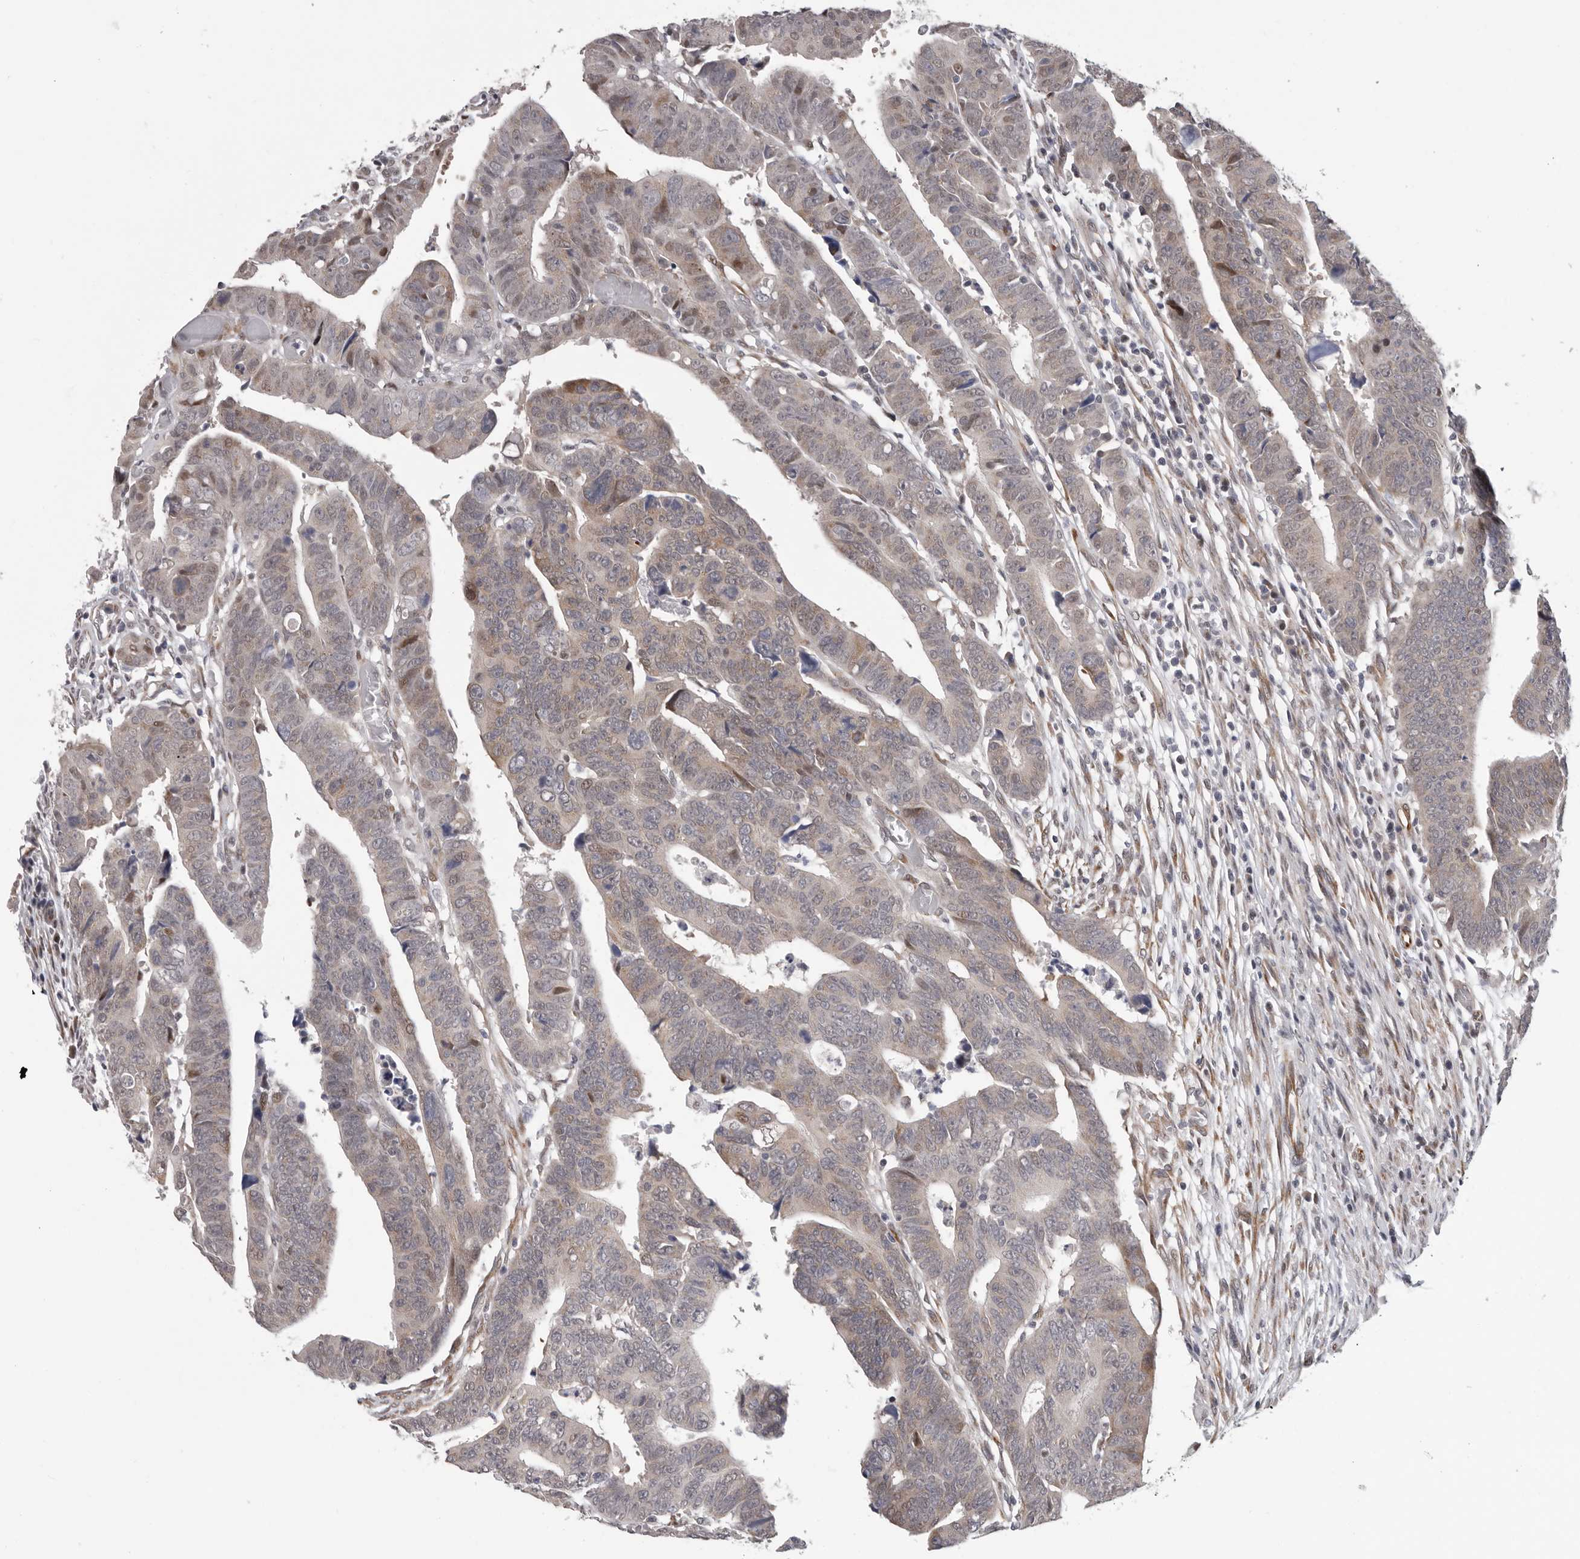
{"staining": {"intensity": "weak", "quantity": "<25%", "location": "nuclear"}, "tissue": "colorectal cancer", "cell_type": "Tumor cells", "image_type": "cancer", "snomed": [{"axis": "morphology", "description": "Adenocarcinoma, NOS"}, {"axis": "topography", "description": "Rectum"}], "caption": "Adenocarcinoma (colorectal) was stained to show a protein in brown. There is no significant expression in tumor cells.", "gene": "RALGPS2", "patient": {"sex": "female", "age": 65}}